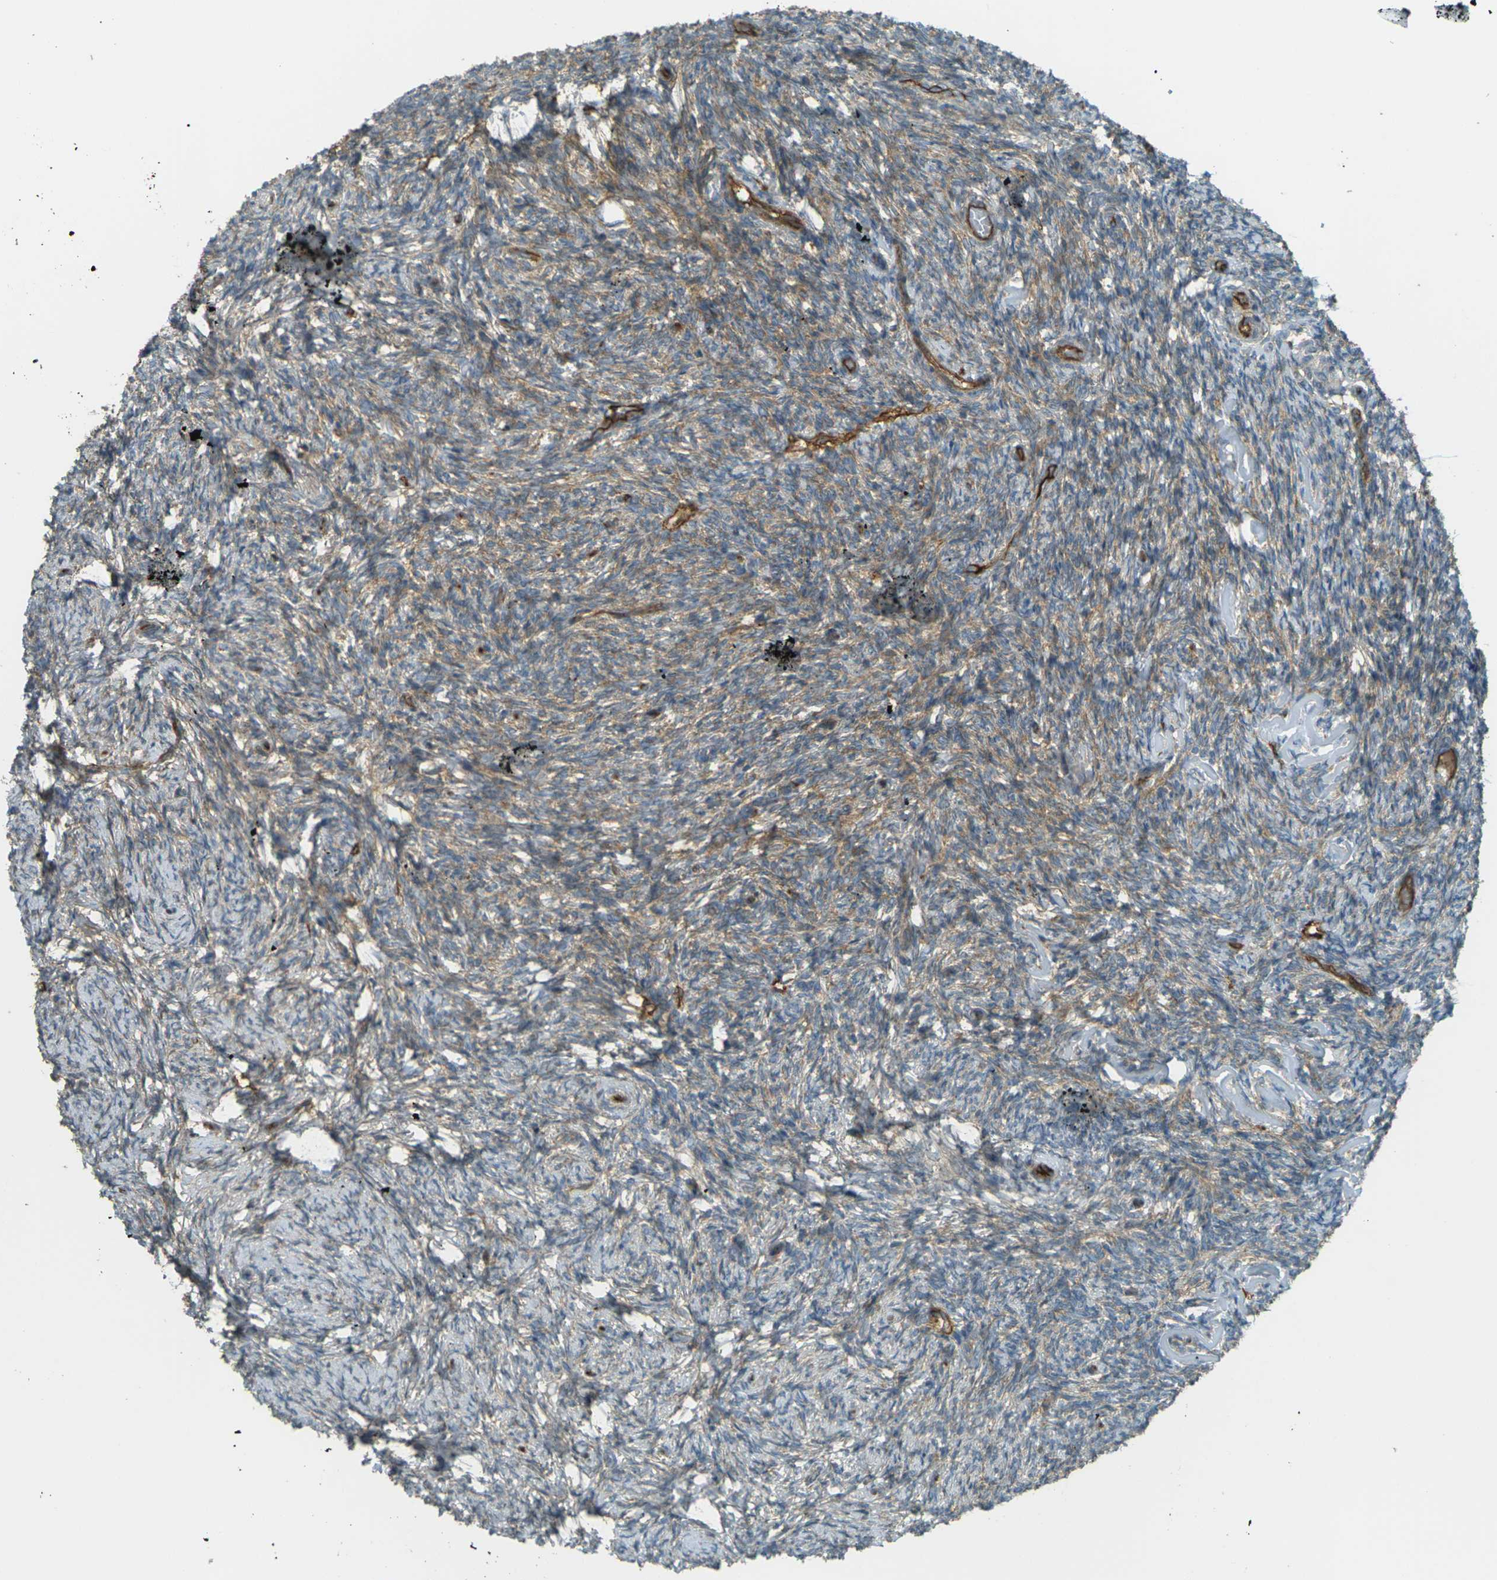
{"staining": {"intensity": "moderate", "quantity": "25%-75%", "location": "cytoplasmic/membranous"}, "tissue": "ovary", "cell_type": "Ovarian stroma cells", "image_type": "normal", "snomed": [{"axis": "morphology", "description": "Normal tissue, NOS"}, {"axis": "topography", "description": "Ovary"}], "caption": "Immunohistochemical staining of benign ovary shows 25%-75% levels of moderate cytoplasmic/membranous protein expression in approximately 25%-75% of ovarian stroma cells. The staining was performed using DAB to visualize the protein expression in brown, while the nuclei were stained in blue with hematoxylin (Magnification: 20x).", "gene": "S1PR1", "patient": {"sex": "female", "age": 60}}